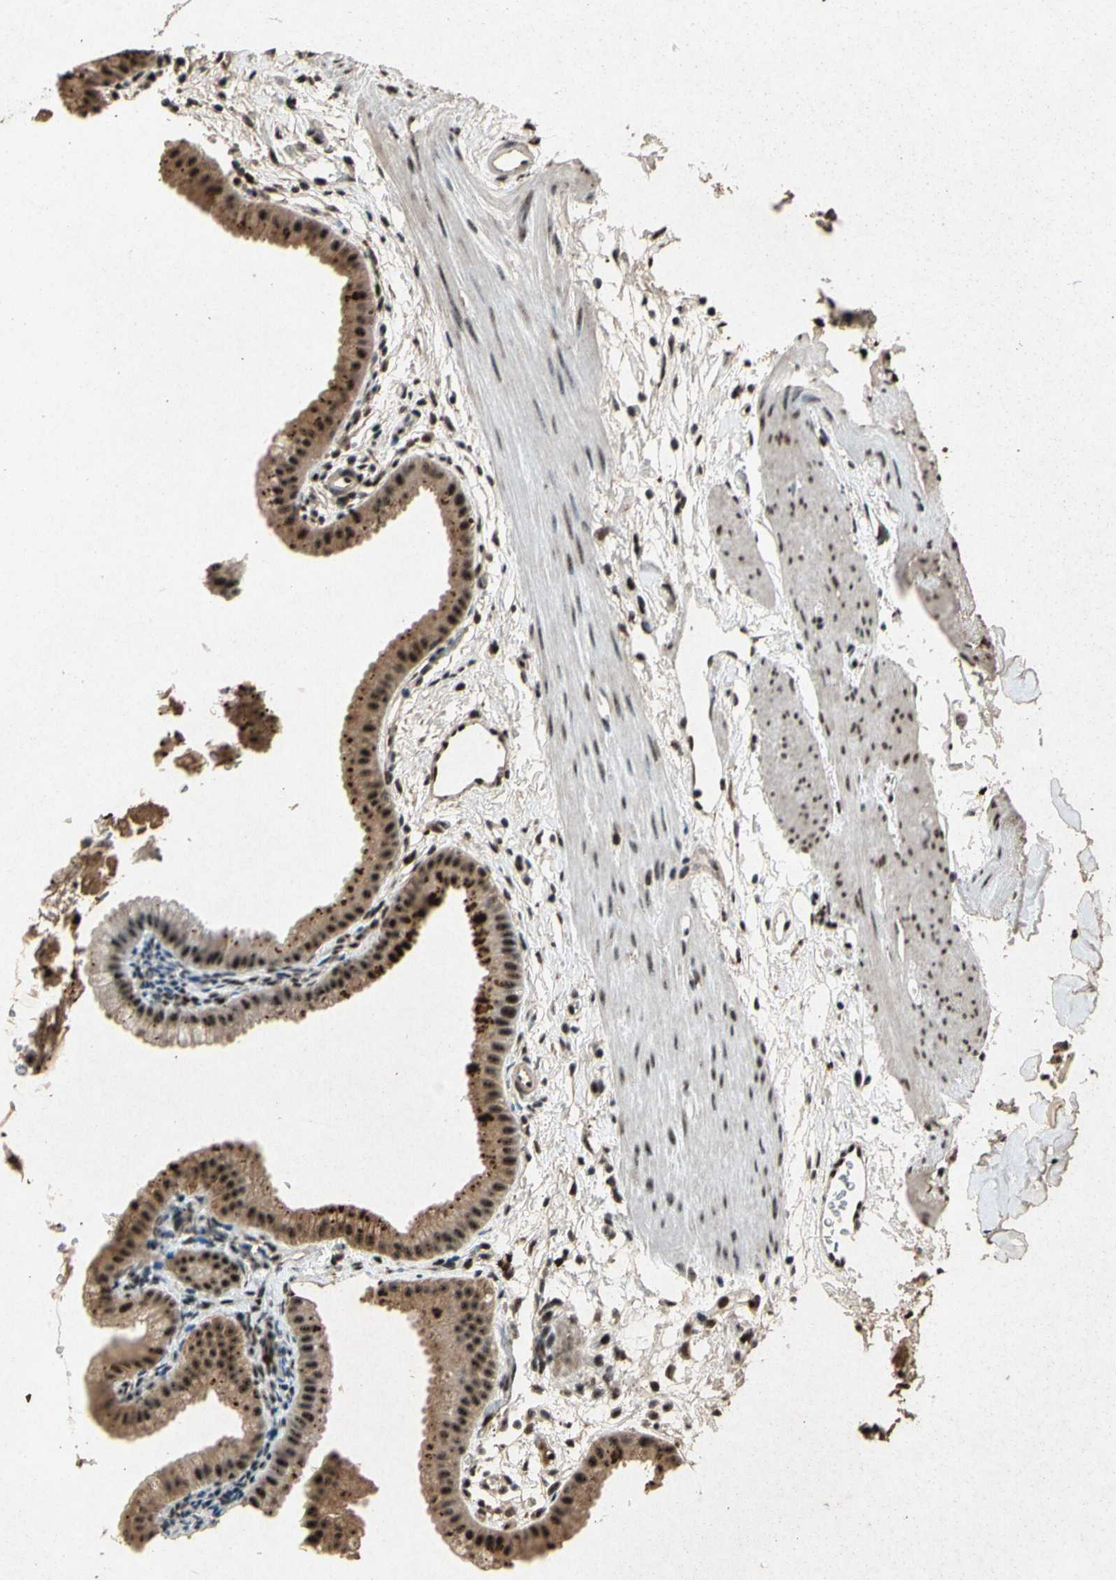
{"staining": {"intensity": "moderate", "quantity": ">75%", "location": "cytoplasmic/membranous,nuclear"}, "tissue": "gallbladder", "cell_type": "Glandular cells", "image_type": "normal", "snomed": [{"axis": "morphology", "description": "Normal tissue, NOS"}, {"axis": "topography", "description": "Gallbladder"}], "caption": "Immunohistochemical staining of normal gallbladder exhibits moderate cytoplasmic/membranous,nuclear protein positivity in approximately >75% of glandular cells.", "gene": "PML", "patient": {"sex": "female", "age": 64}}